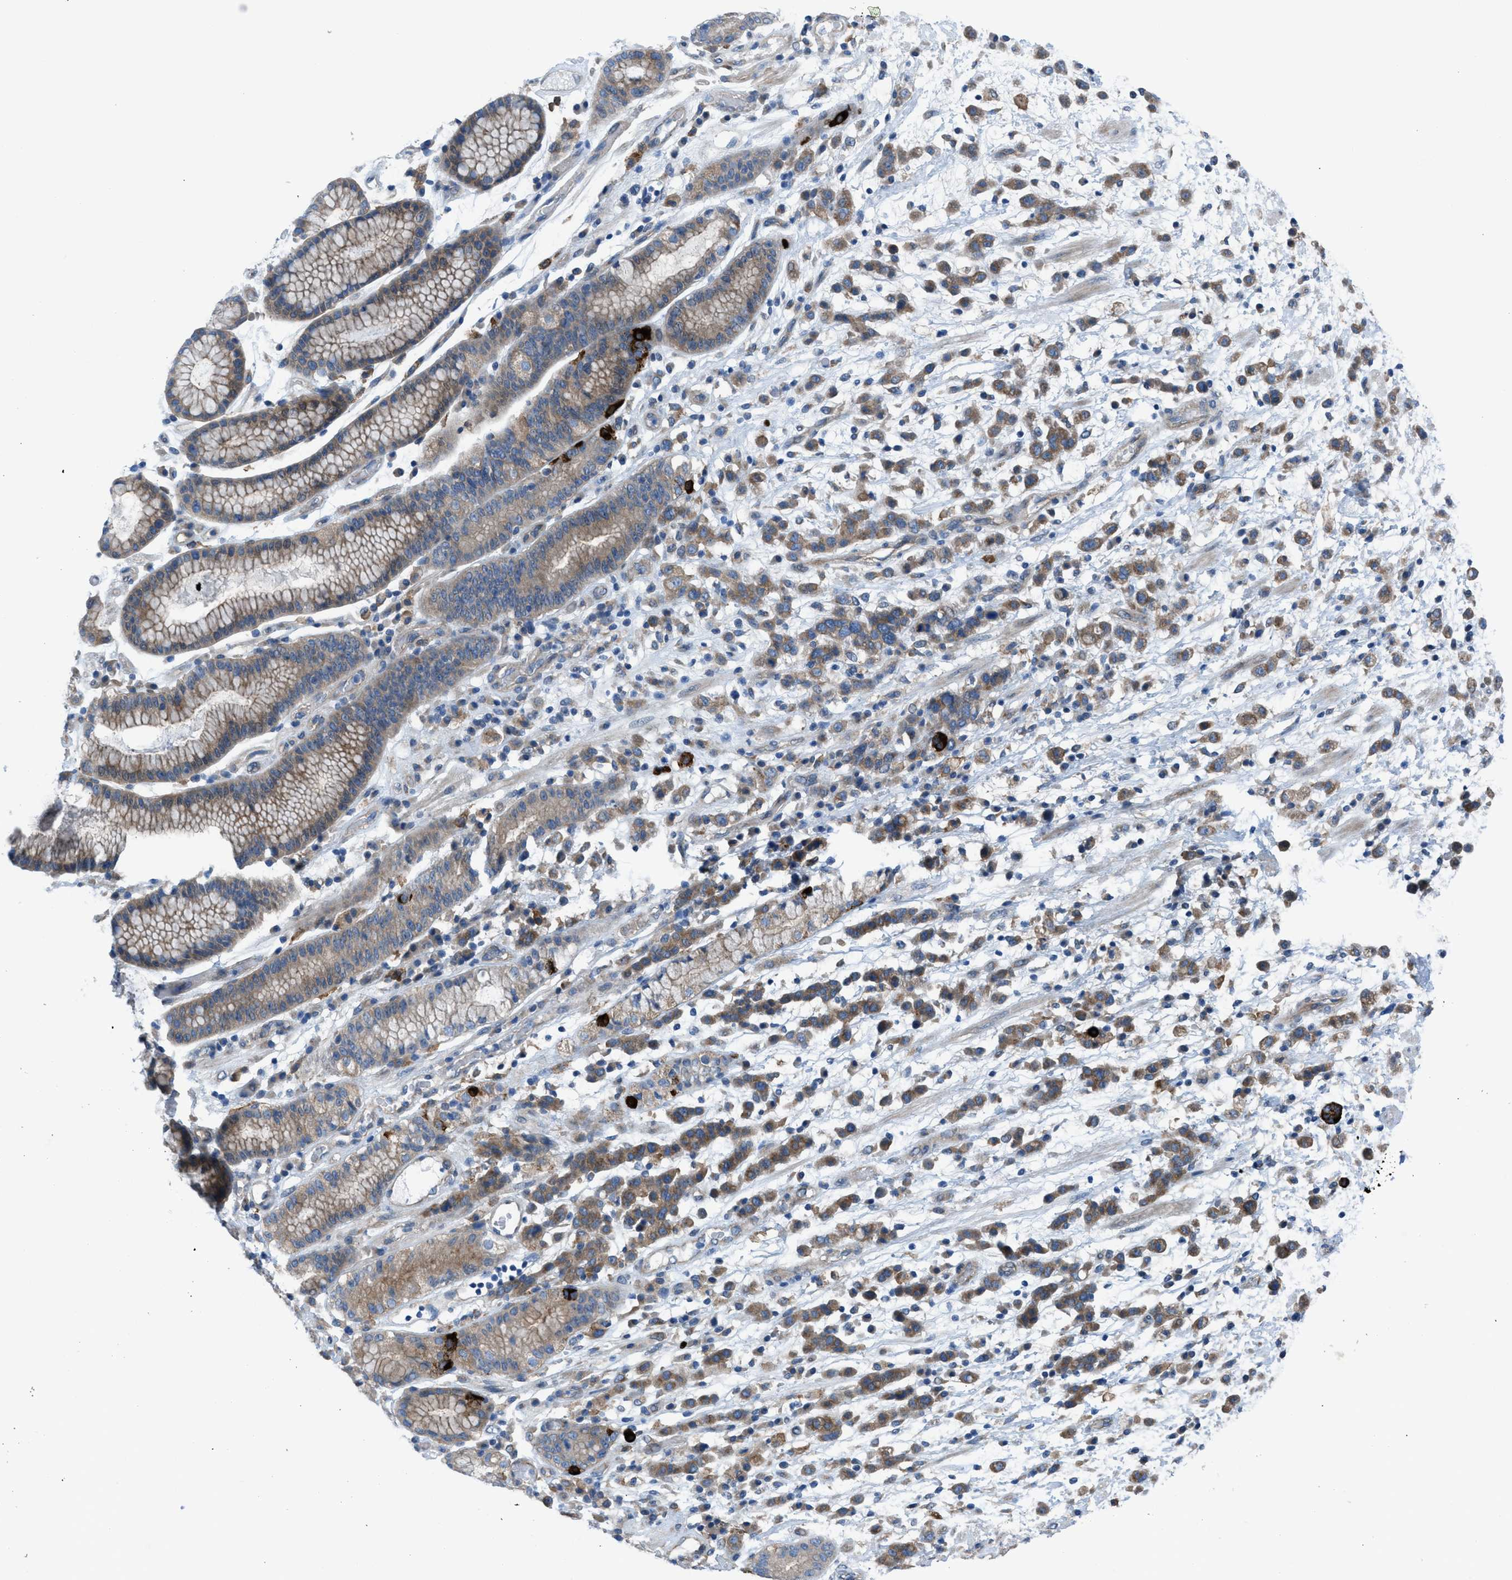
{"staining": {"intensity": "moderate", "quantity": ">75%", "location": "cytoplasmic/membranous"}, "tissue": "stomach cancer", "cell_type": "Tumor cells", "image_type": "cancer", "snomed": [{"axis": "morphology", "description": "Adenocarcinoma, NOS"}, {"axis": "topography", "description": "Stomach, lower"}], "caption": "An immunohistochemistry (IHC) micrograph of tumor tissue is shown. Protein staining in brown labels moderate cytoplasmic/membranous positivity in stomach cancer (adenocarcinoma) within tumor cells. Using DAB (brown) and hematoxylin (blue) stains, captured at high magnification using brightfield microscopy.", "gene": "EGFR", "patient": {"sex": "male", "age": 88}}